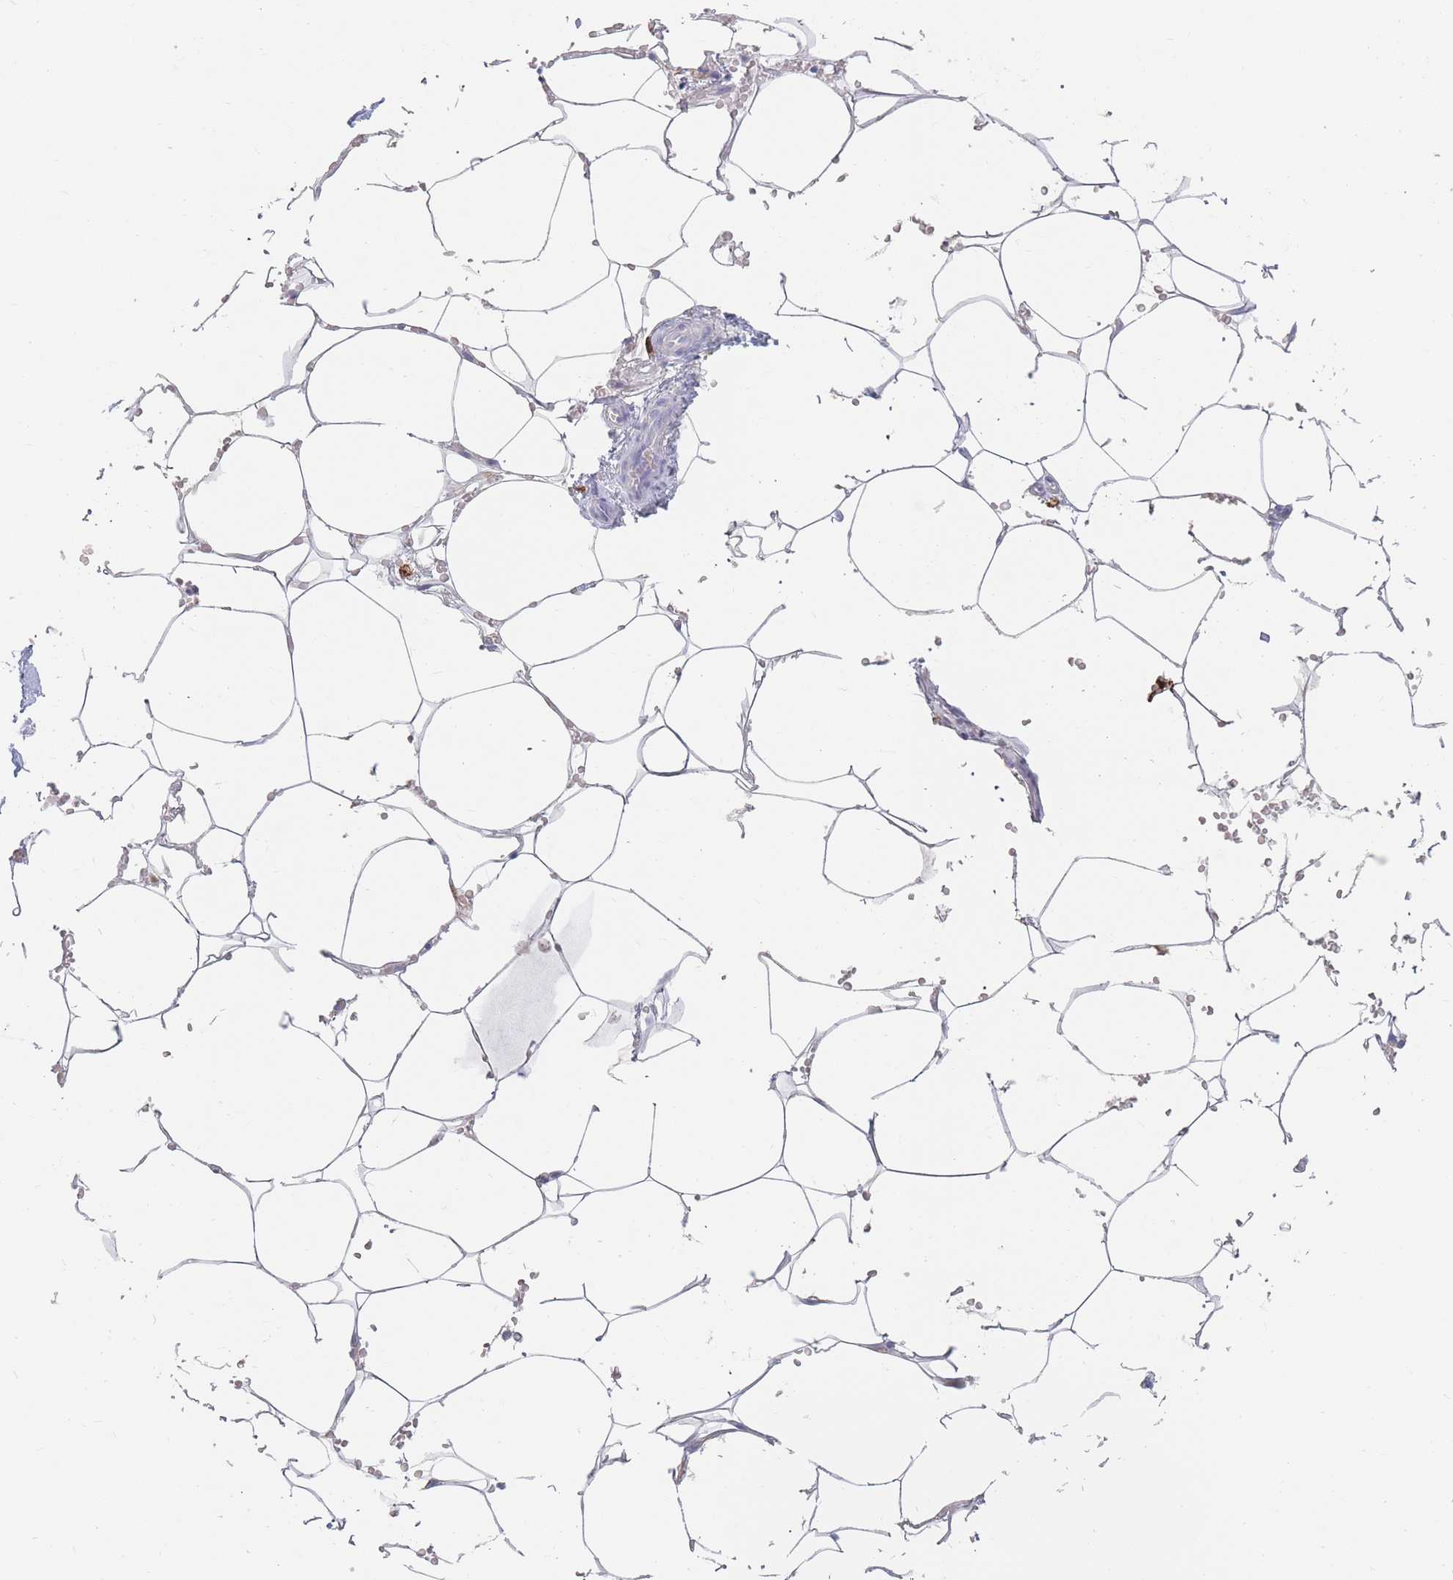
{"staining": {"intensity": "negative", "quantity": "none", "location": "none"}, "tissue": "breast", "cell_type": "Adipocytes", "image_type": "normal", "snomed": [{"axis": "morphology", "description": "Normal tissue, NOS"}, {"axis": "topography", "description": "Breast"}], "caption": "Histopathology image shows no protein expression in adipocytes of unremarkable breast. Nuclei are stained in blue.", "gene": "PRG4", "patient": {"sex": "female", "age": 27}}